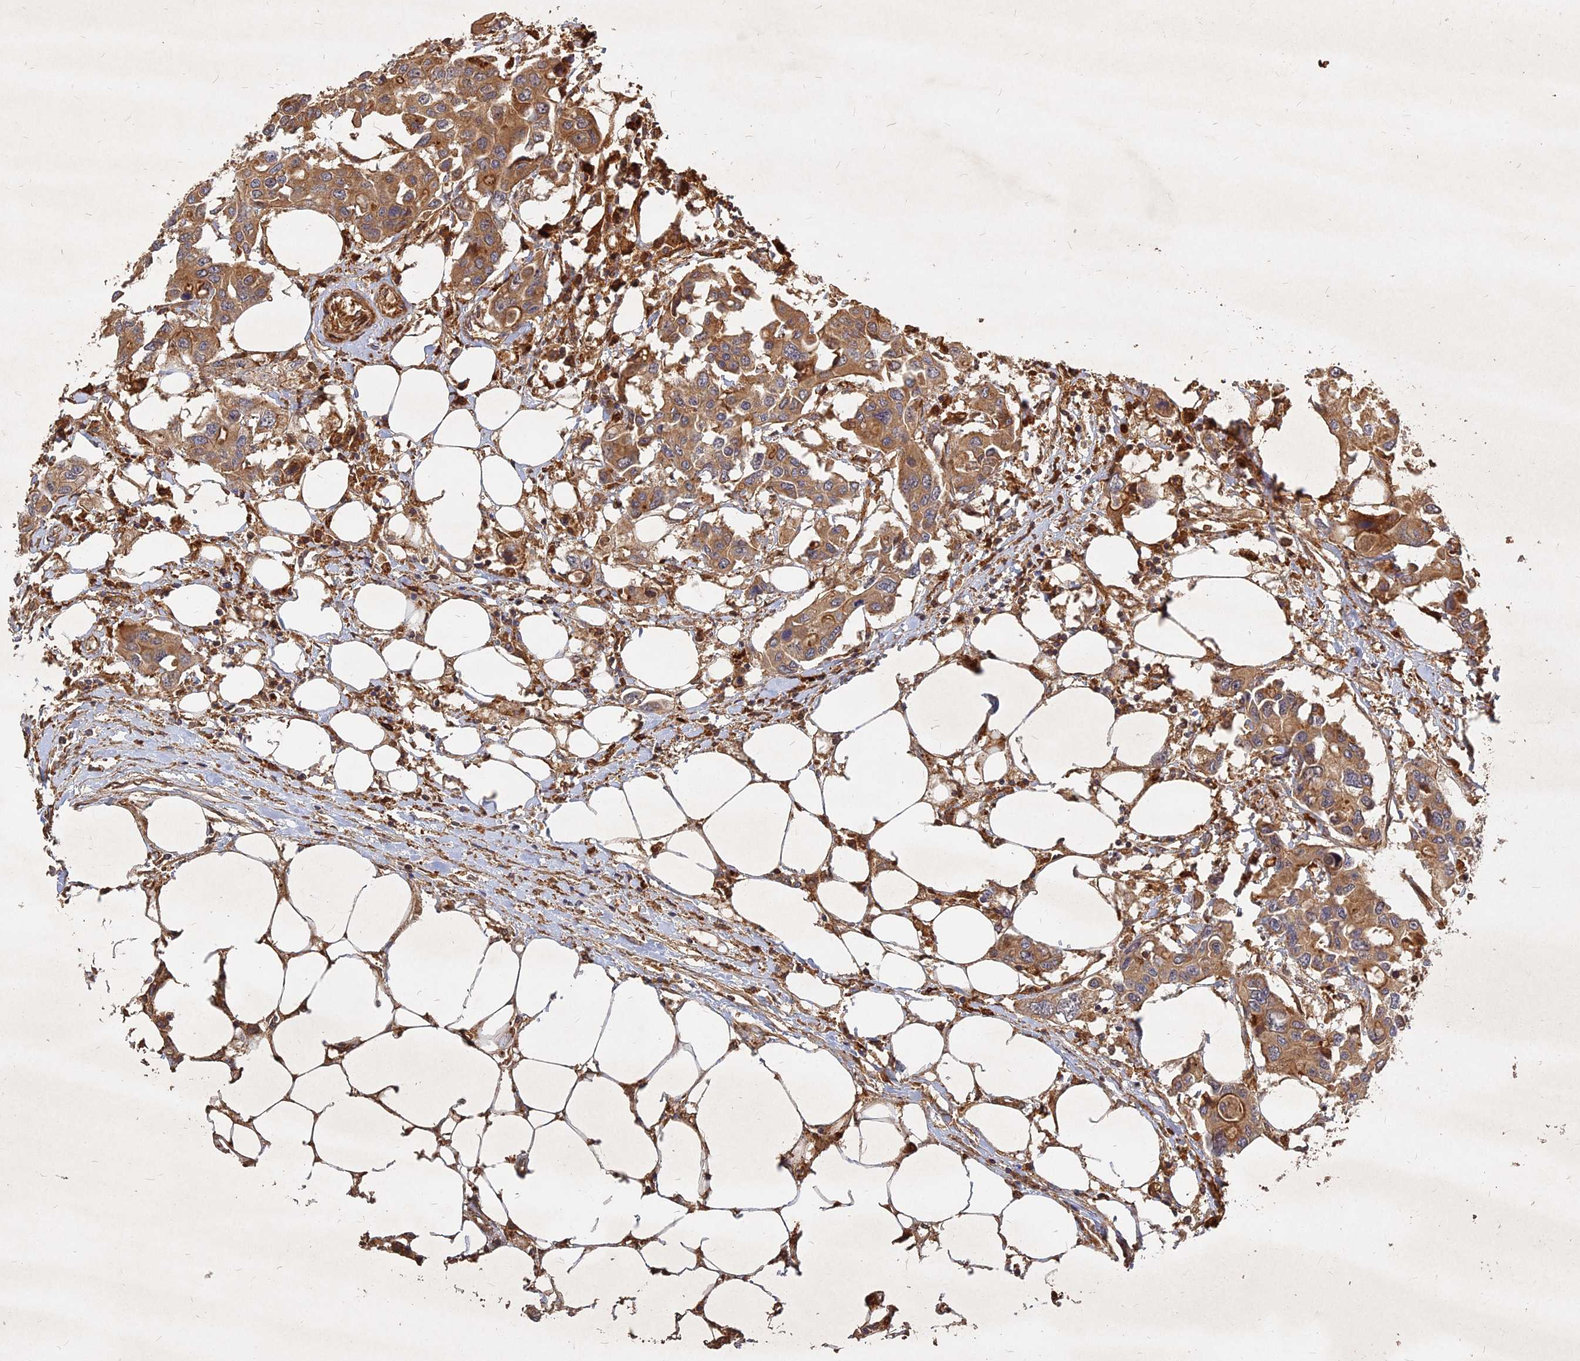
{"staining": {"intensity": "moderate", "quantity": ">75%", "location": "cytoplasmic/membranous"}, "tissue": "colorectal cancer", "cell_type": "Tumor cells", "image_type": "cancer", "snomed": [{"axis": "morphology", "description": "Adenocarcinoma, NOS"}, {"axis": "topography", "description": "Colon"}], "caption": "A histopathology image showing moderate cytoplasmic/membranous staining in about >75% of tumor cells in colorectal cancer, as visualized by brown immunohistochemical staining.", "gene": "UBE2W", "patient": {"sex": "male", "age": 77}}